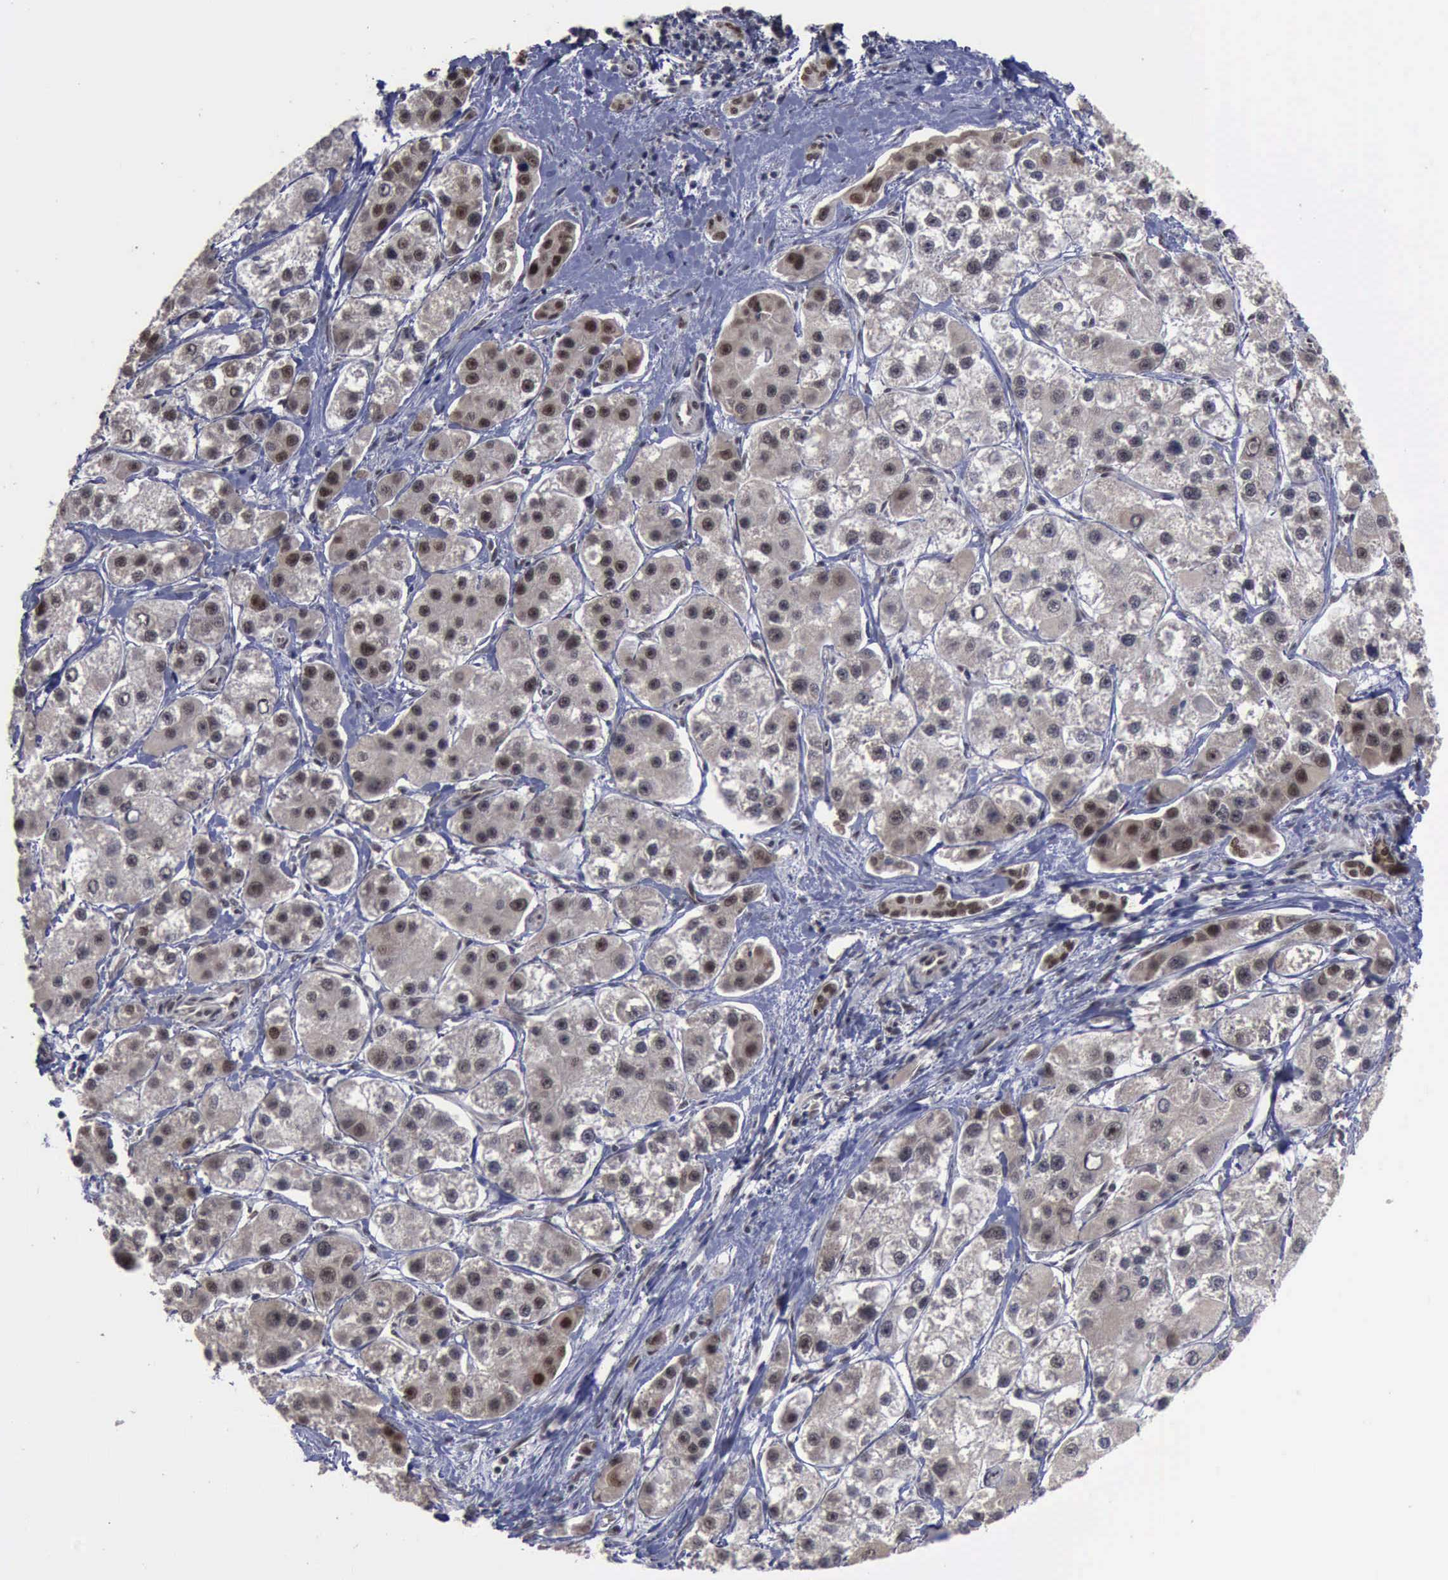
{"staining": {"intensity": "weak", "quantity": "25%-75%", "location": "cytoplasmic/membranous,nuclear"}, "tissue": "liver cancer", "cell_type": "Tumor cells", "image_type": "cancer", "snomed": [{"axis": "morphology", "description": "Carcinoma, Hepatocellular, NOS"}, {"axis": "topography", "description": "Liver"}], "caption": "Protein expression analysis of liver cancer (hepatocellular carcinoma) shows weak cytoplasmic/membranous and nuclear expression in approximately 25%-75% of tumor cells.", "gene": "RTCB", "patient": {"sex": "female", "age": 85}}